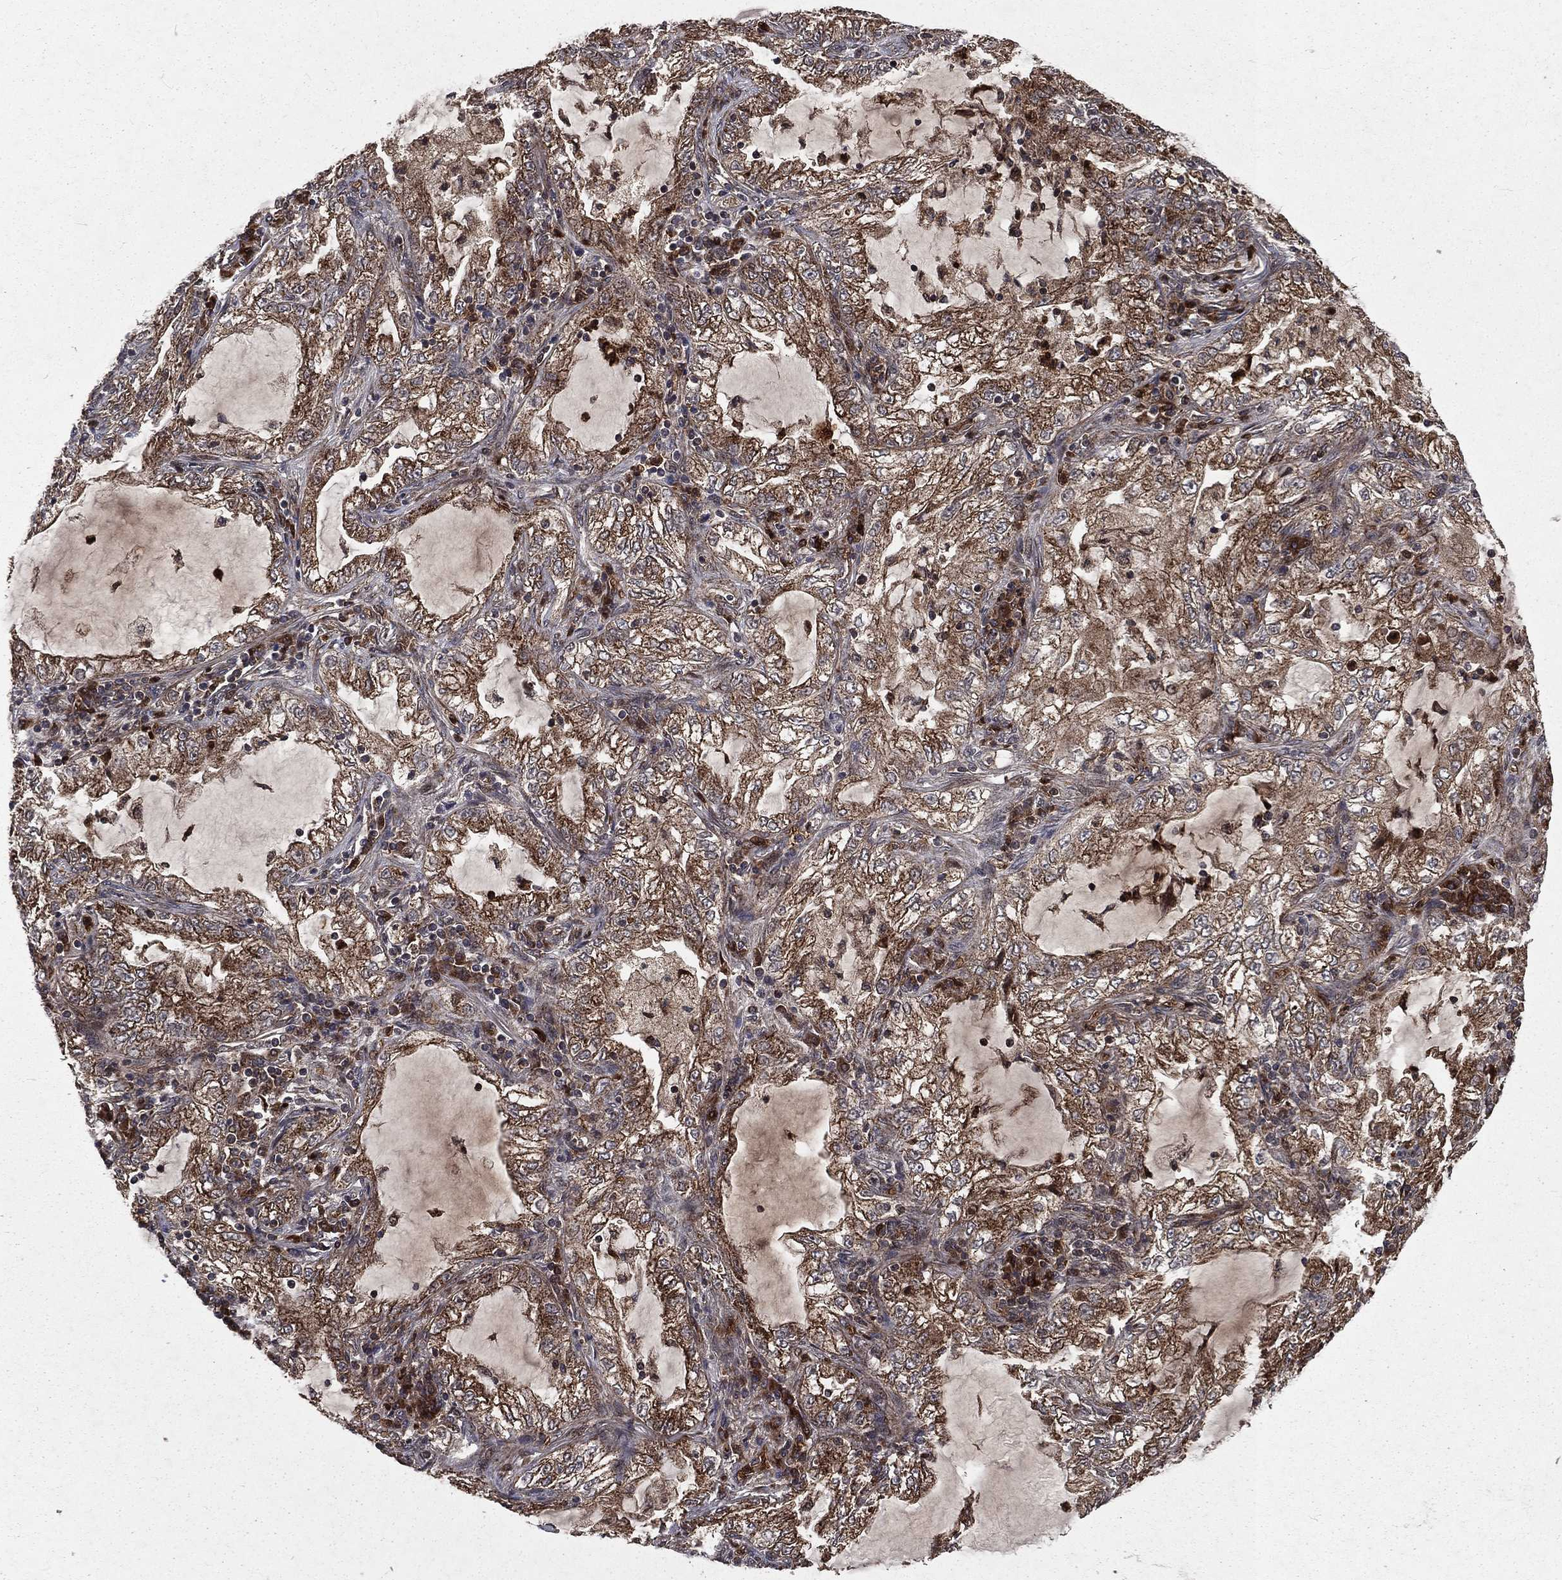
{"staining": {"intensity": "moderate", "quantity": "25%-75%", "location": "cytoplasmic/membranous"}, "tissue": "lung cancer", "cell_type": "Tumor cells", "image_type": "cancer", "snomed": [{"axis": "morphology", "description": "Adenocarcinoma, NOS"}, {"axis": "topography", "description": "Lung"}], "caption": "About 25%-75% of tumor cells in human adenocarcinoma (lung) demonstrate moderate cytoplasmic/membranous protein expression as visualized by brown immunohistochemical staining.", "gene": "LENG8", "patient": {"sex": "female", "age": 73}}